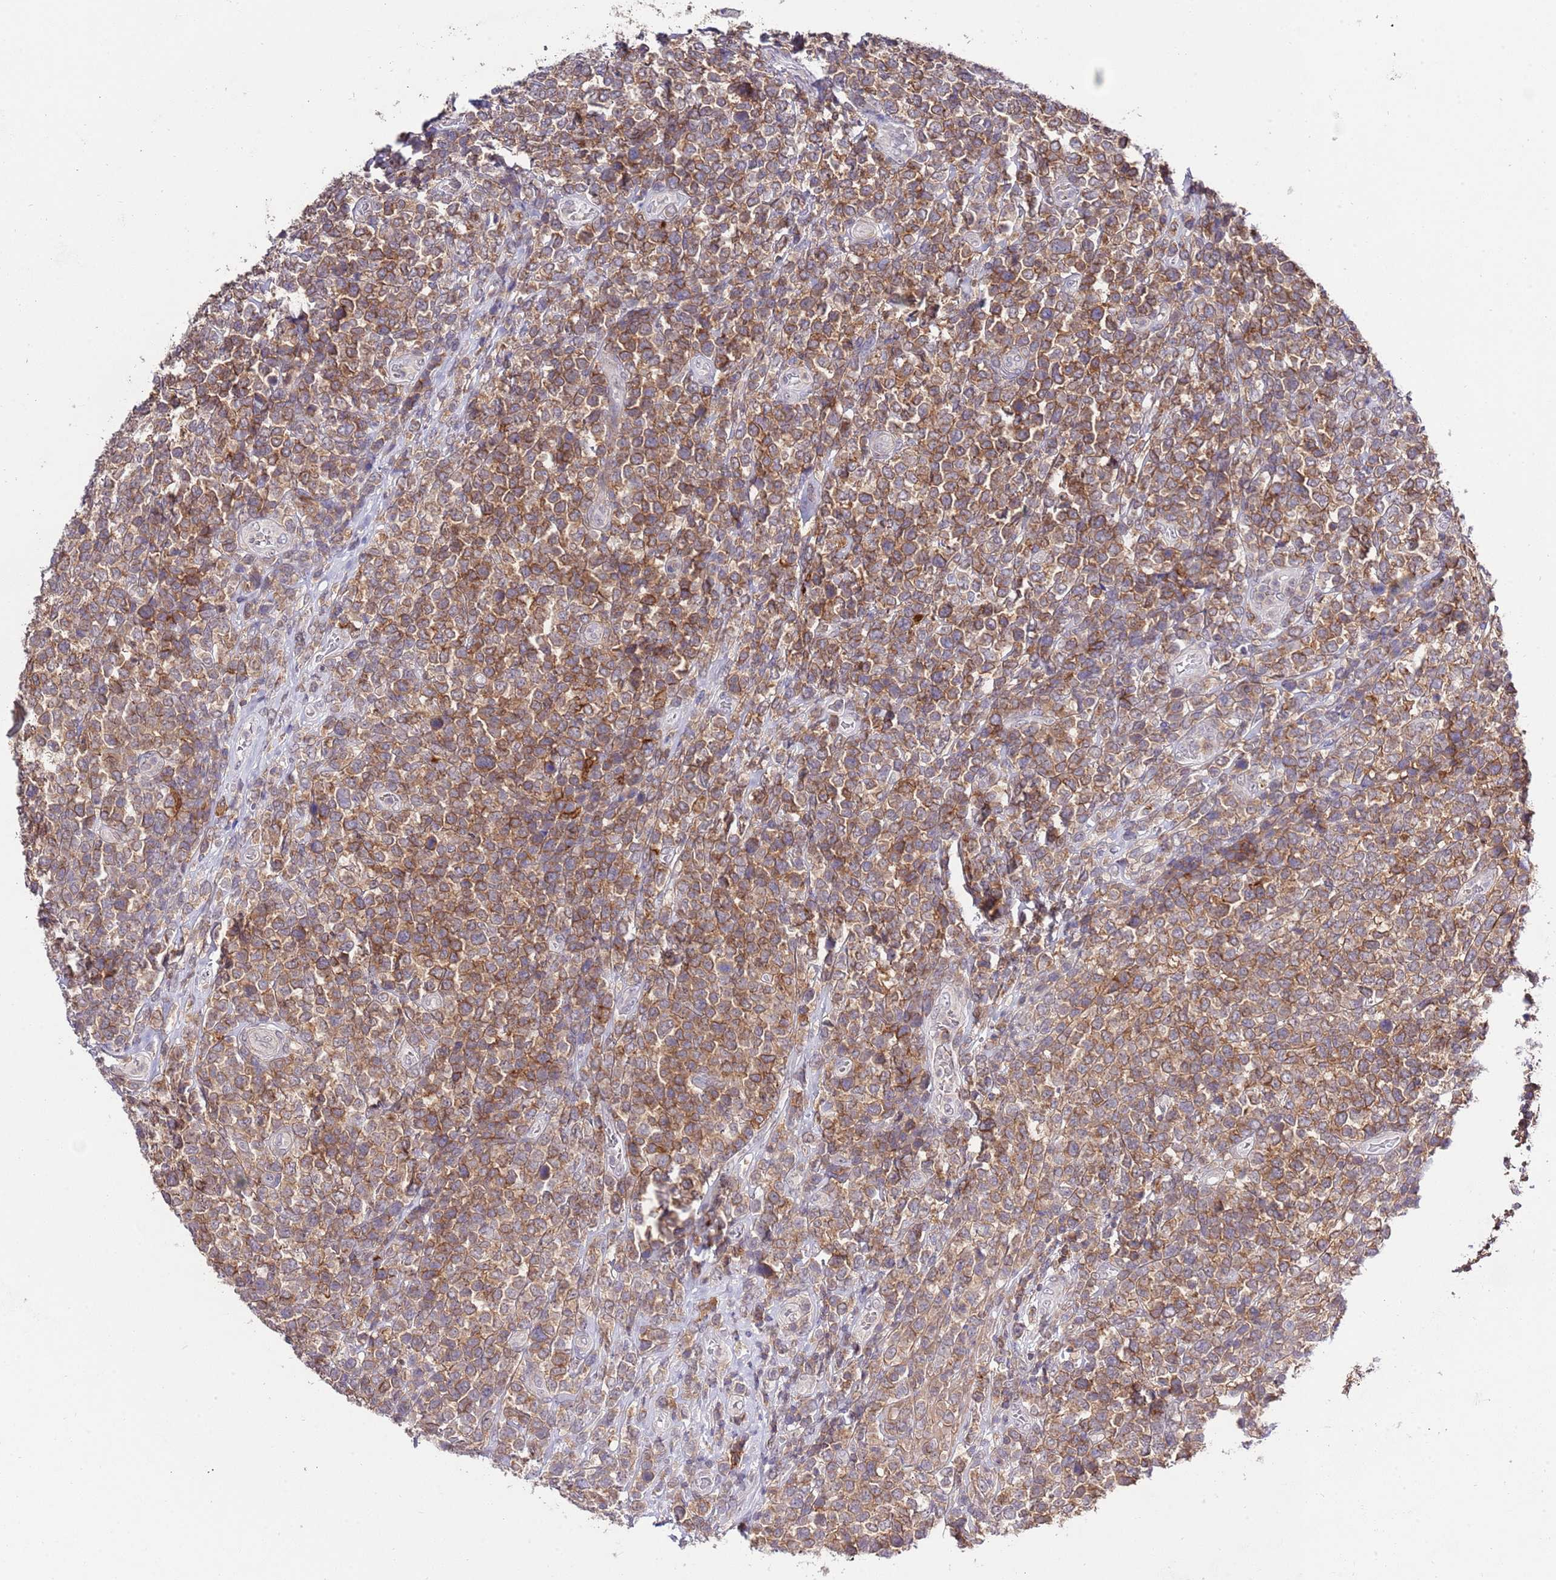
{"staining": {"intensity": "moderate", "quantity": ">75%", "location": "cytoplasmic/membranous"}, "tissue": "lymphoma", "cell_type": "Tumor cells", "image_type": "cancer", "snomed": [{"axis": "morphology", "description": "Malignant lymphoma, non-Hodgkin's type, High grade"}, {"axis": "topography", "description": "Soft tissue"}], "caption": "Protein positivity by immunohistochemistry (IHC) exhibits moderate cytoplasmic/membranous positivity in approximately >75% of tumor cells in malignant lymphoma, non-Hodgkin's type (high-grade).", "gene": "EFHD1", "patient": {"sex": "female", "age": 56}}